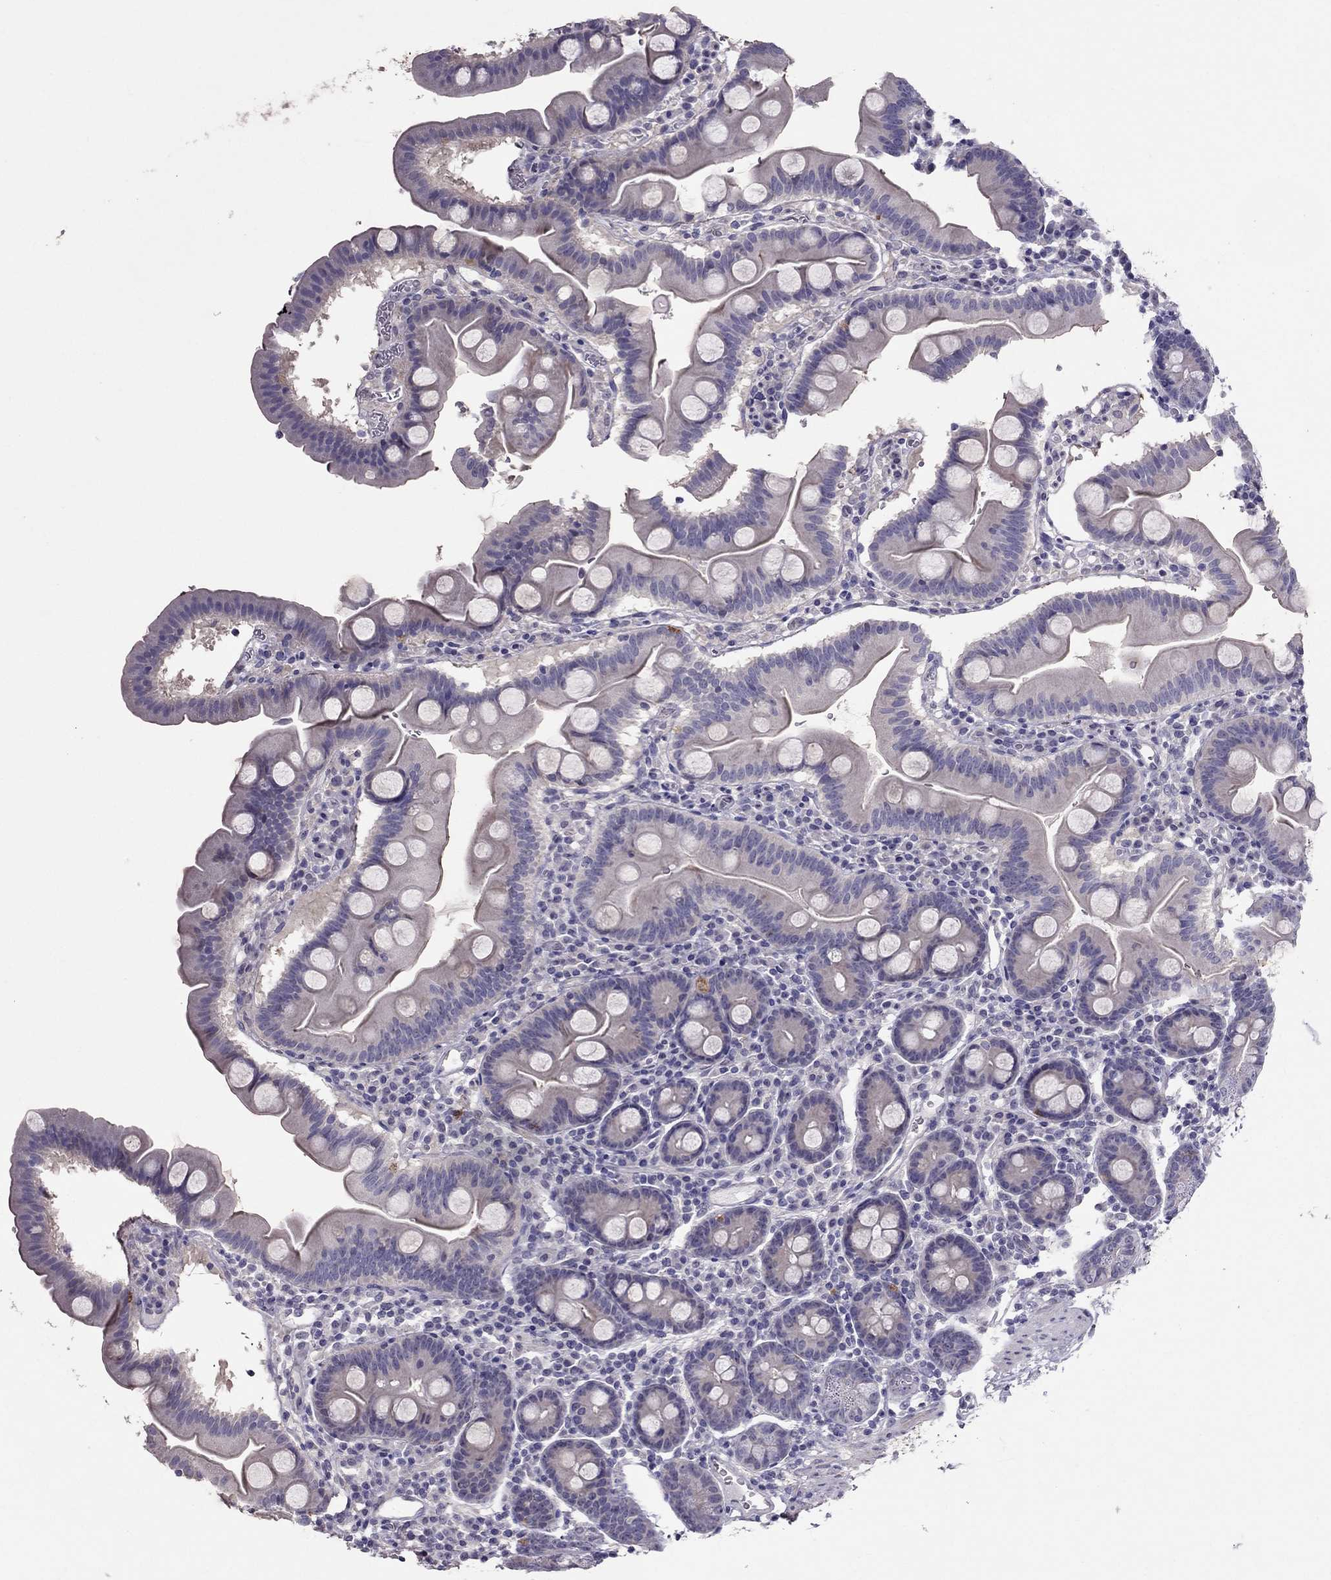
{"staining": {"intensity": "negative", "quantity": "none", "location": "none"}, "tissue": "duodenum", "cell_type": "Glandular cells", "image_type": "normal", "snomed": [{"axis": "morphology", "description": "Normal tissue, NOS"}, {"axis": "topography", "description": "Duodenum"}], "caption": "Protein analysis of unremarkable duodenum reveals no significant expression in glandular cells. Brightfield microscopy of immunohistochemistry stained with DAB (3,3'-diaminobenzidine) (brown) and hematoxylin (blue), captured at high magnification.", "gene": "LRRC46", "patient": {"sex": "male", "age": 59}}